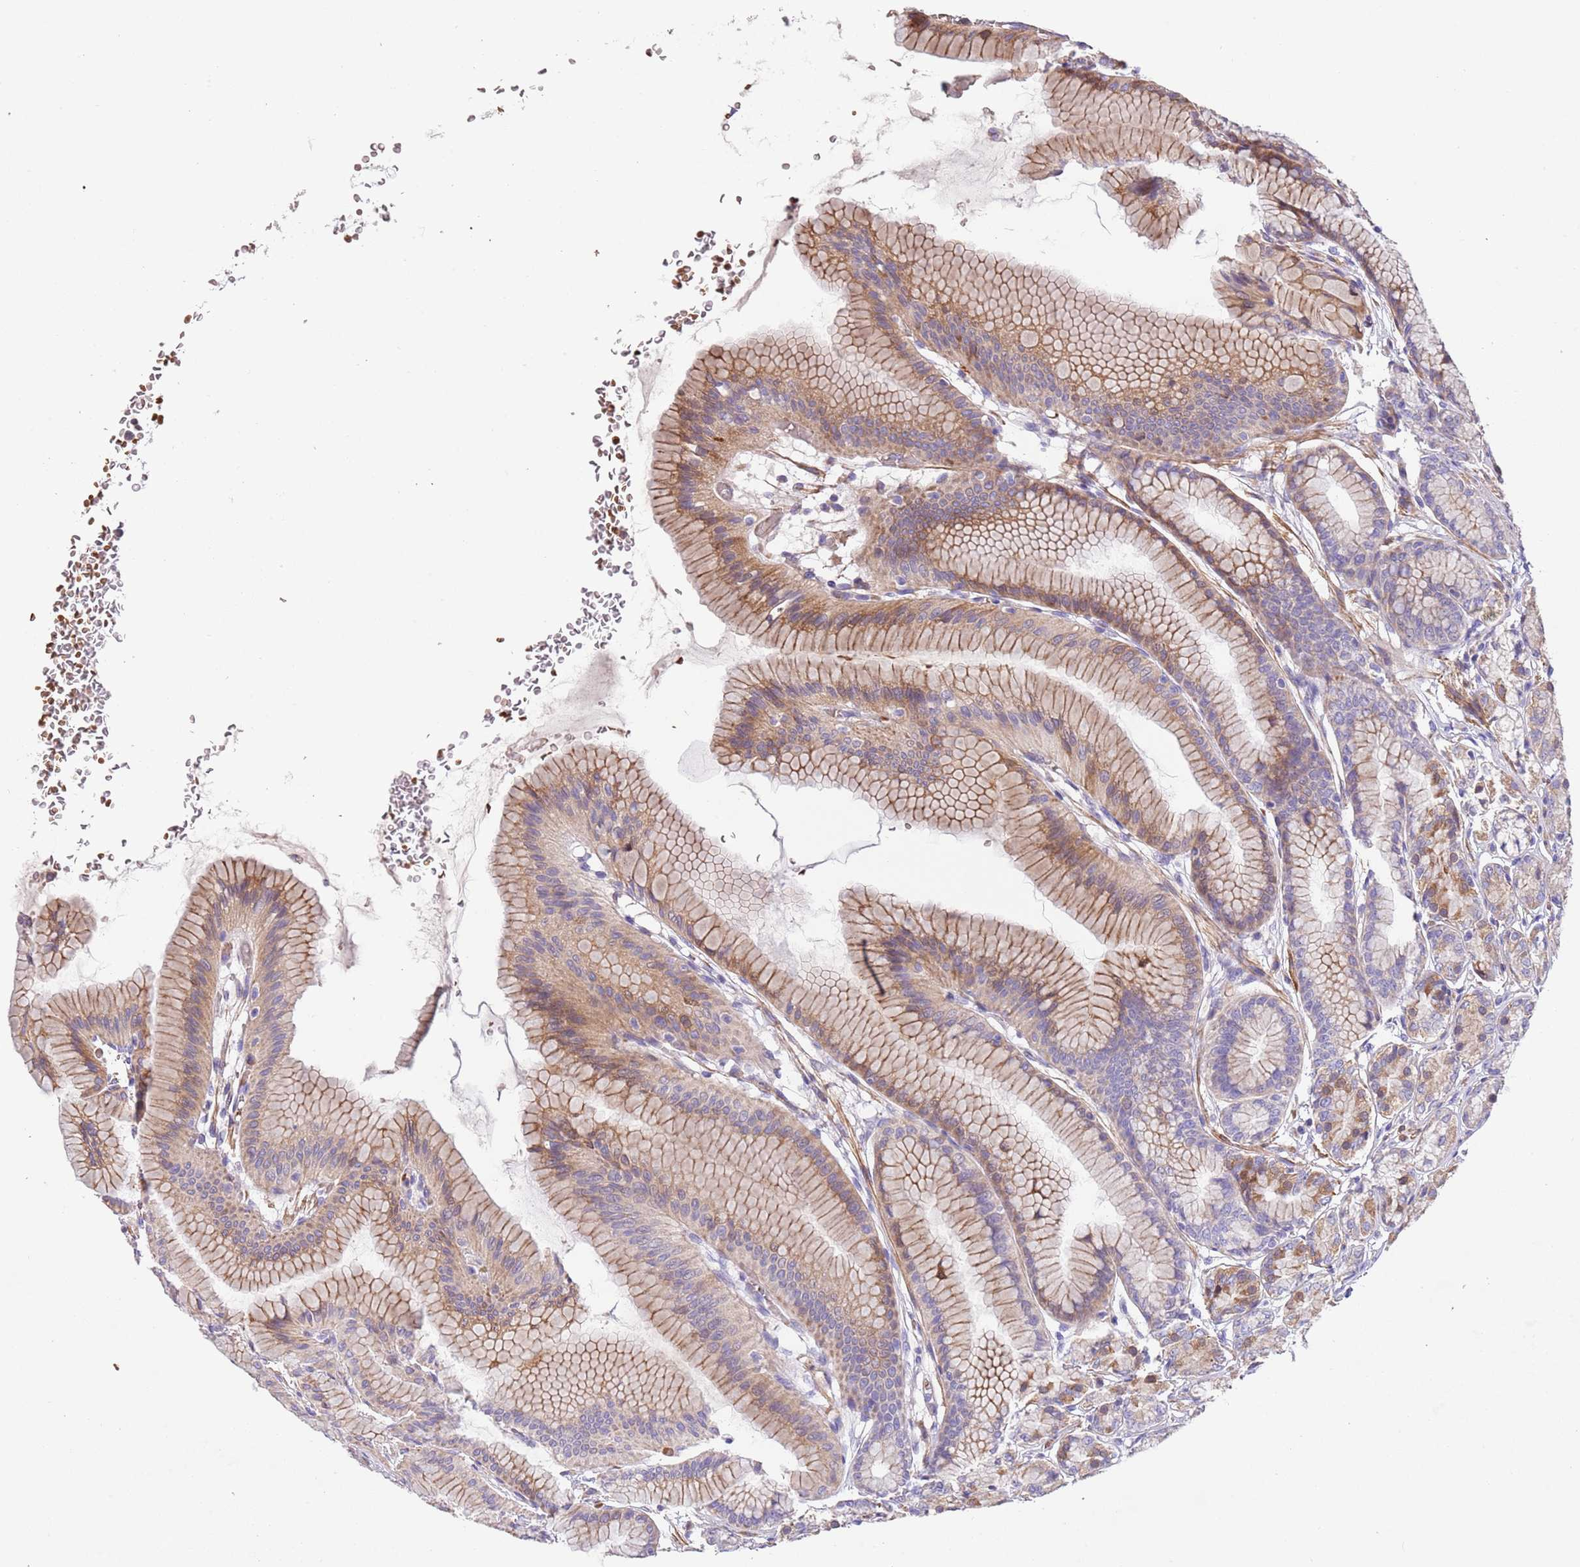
{"staining": {"intensity": "moderate", "quantity": "25%-75%", "location": "cytoplasmic/membranous"}, "tissue": "stomach", "cell_type": "Glandular cells", "image_type": "normal", "snomed": [{"axis": "morphology", "description": "Normal tissue, NOS"}, {"axis": "morphology", "description": "Adenocarcinoma, NOS"}, {"axis": "morphology", "description": "Adenocarcinoma, High grade"}, {"axis": "topography", "description": "Stomach, upper"}, {"axis": "topography", "description": "Stomach"}], "caption": "Immunohistochemistry staining of unremarkable stomach, which exhibits medium levels of moderate cytoplasmic/membranous positivity in approximately 25%-75% of glandular cells indicating moderate cytoplasmic/membranous protein expression. The staining was performed using DAB (3,3'-diaminobenzidine) (brown) for protein detection and nuclei were counterstained in hematoxylin (blue).", "gene": "PIGA", "patient": {"sex": "female", "age": 65}}